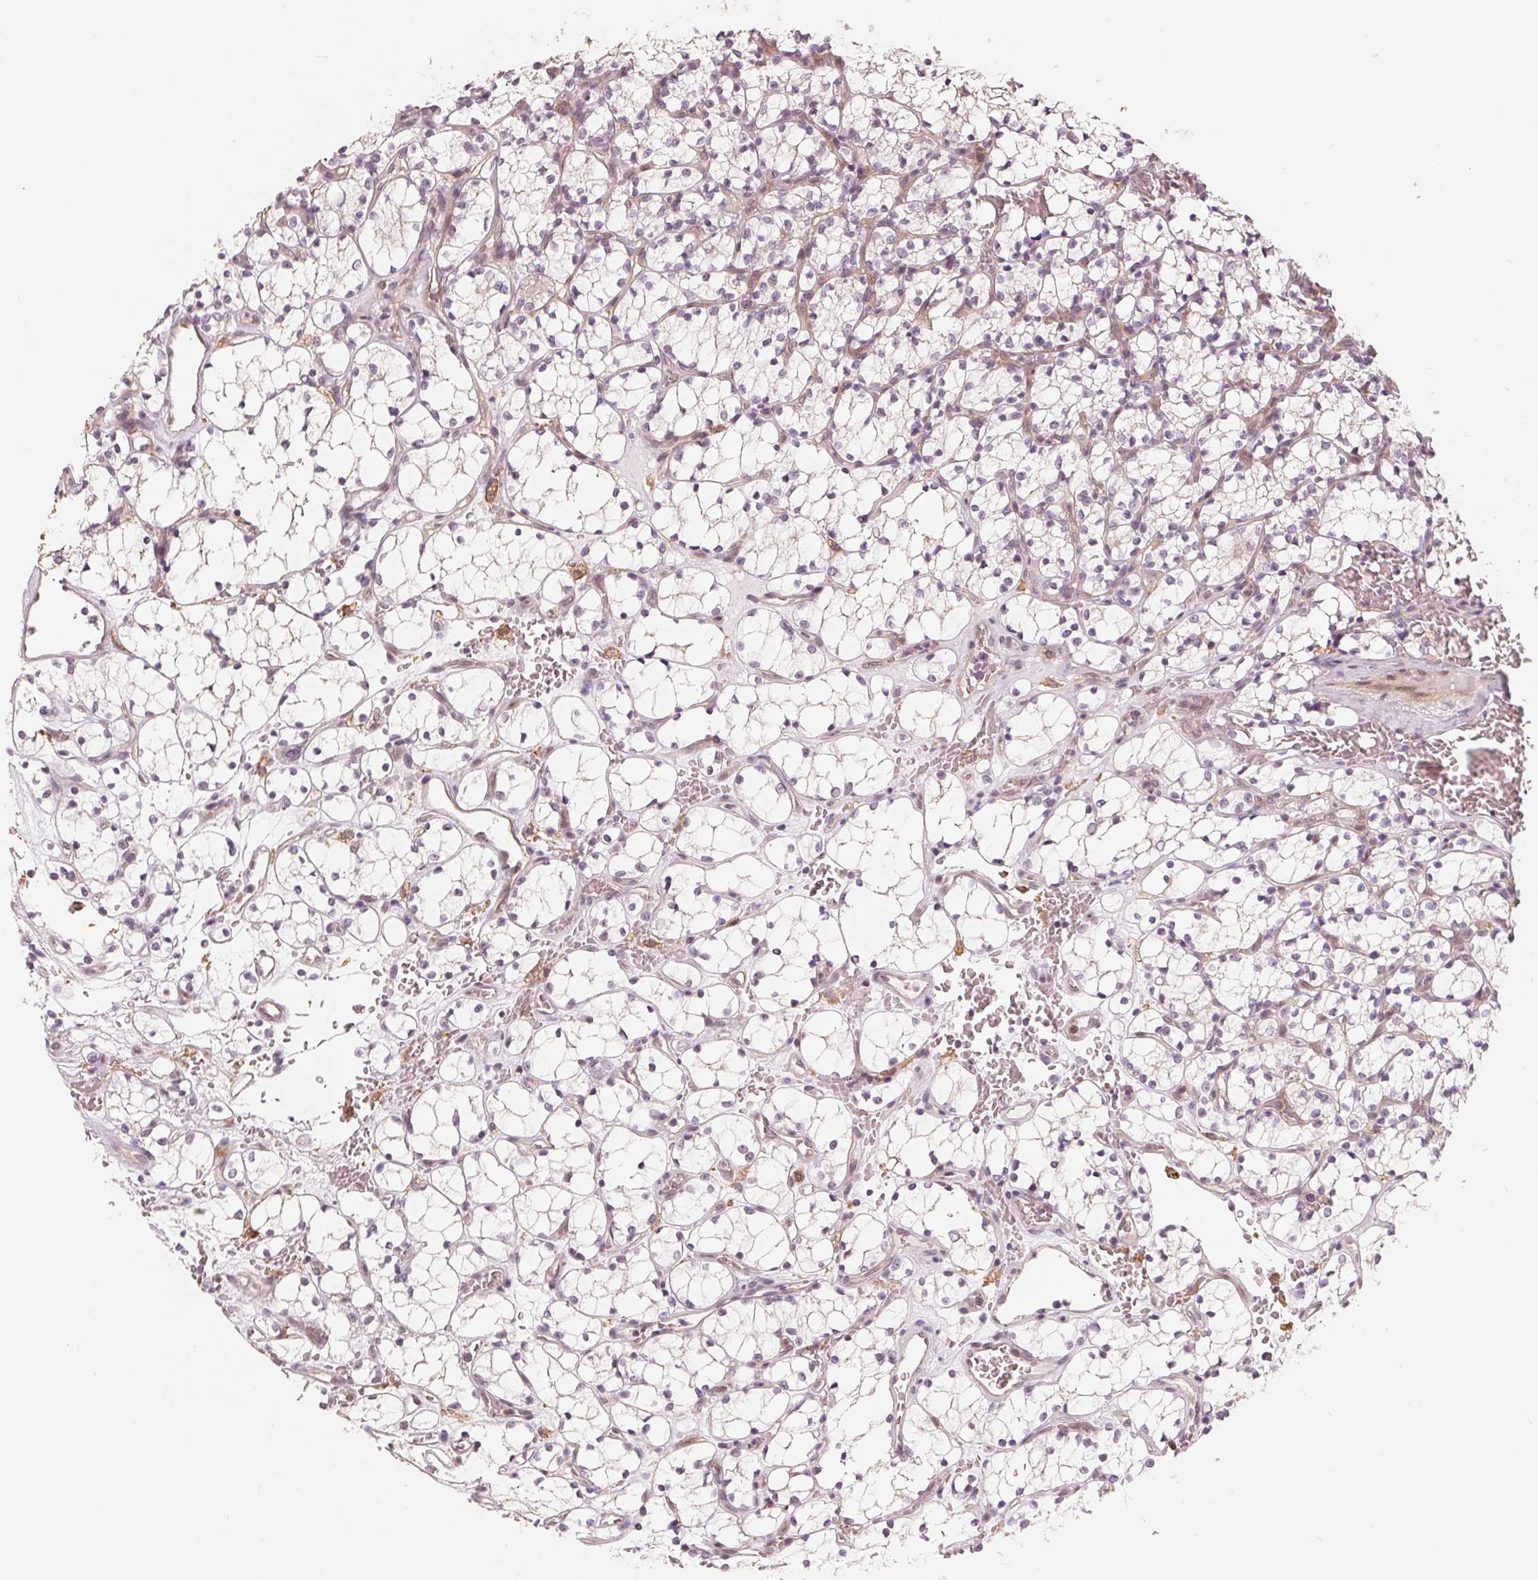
{"staining": {"intensity": "negative", "quantity": "none", "location": "none"}, "tissue": "renal cancer", "cell_type": "Tumor cells", "image_type": "cancer", "snomed": [{"axis": "morphology", "description": "Adenocarcinoma, NOS"}, {"axis": "topography", "description": "Kidney"}], "caption": "Renal cancer (adenocarcinoma) stained for a protein using IHC shows no staining tumor cells.", "gene": "IL9R", "patient": {"sex": "female", "age": 69}}